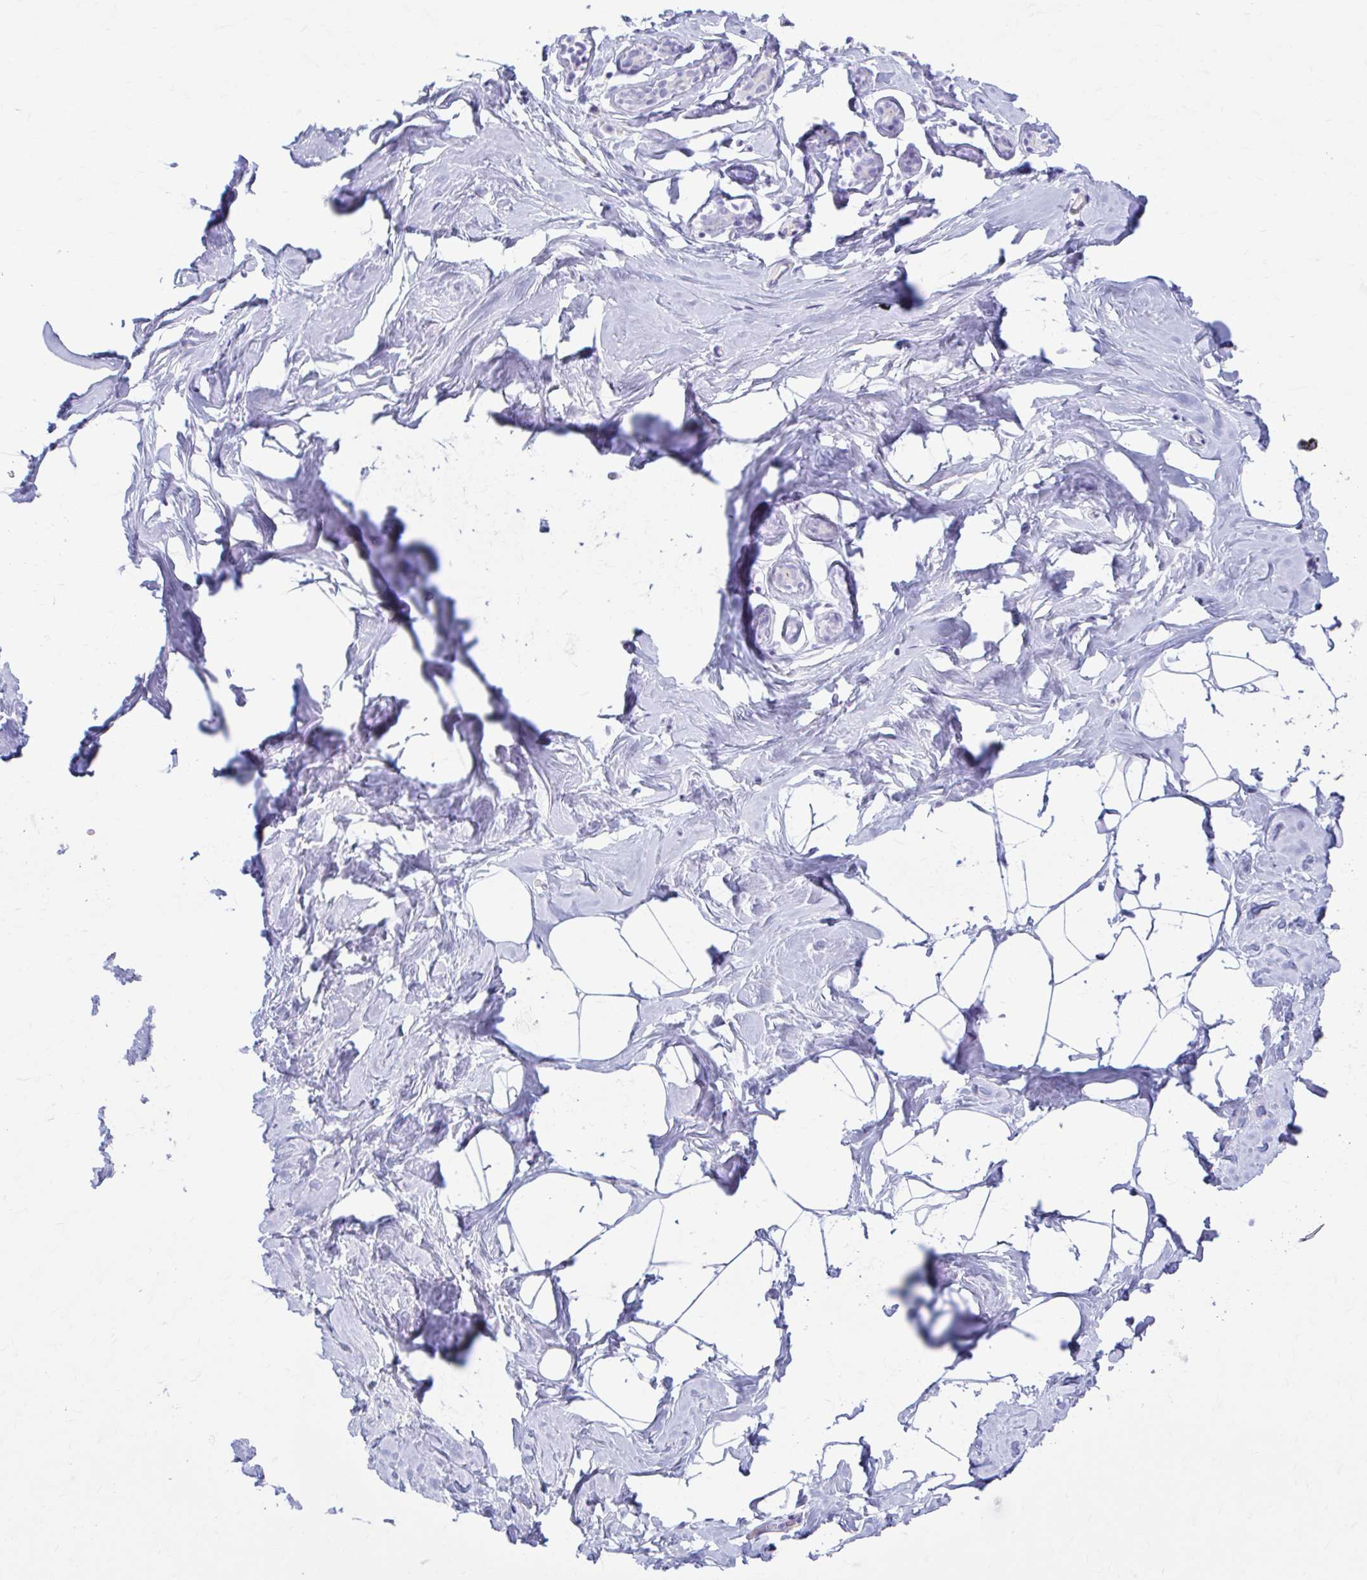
{"staining": {"intensity": "negative", "quantity": "none", "location": "none"}, "tissue": "breast", "cell_type": "Adipocytes", "image_type": "normal", "snomed": [{"axis": "morphology", "description": "Normal tissue, NOS"}, {"axis": "topography", "description": "Breast"}], "caption": "A photomicrograph of breast stained for a protein reveals no brown staining in adipocytes.", "gene": "C12orf71", "patient": {"sex": "female", "age": 32}}